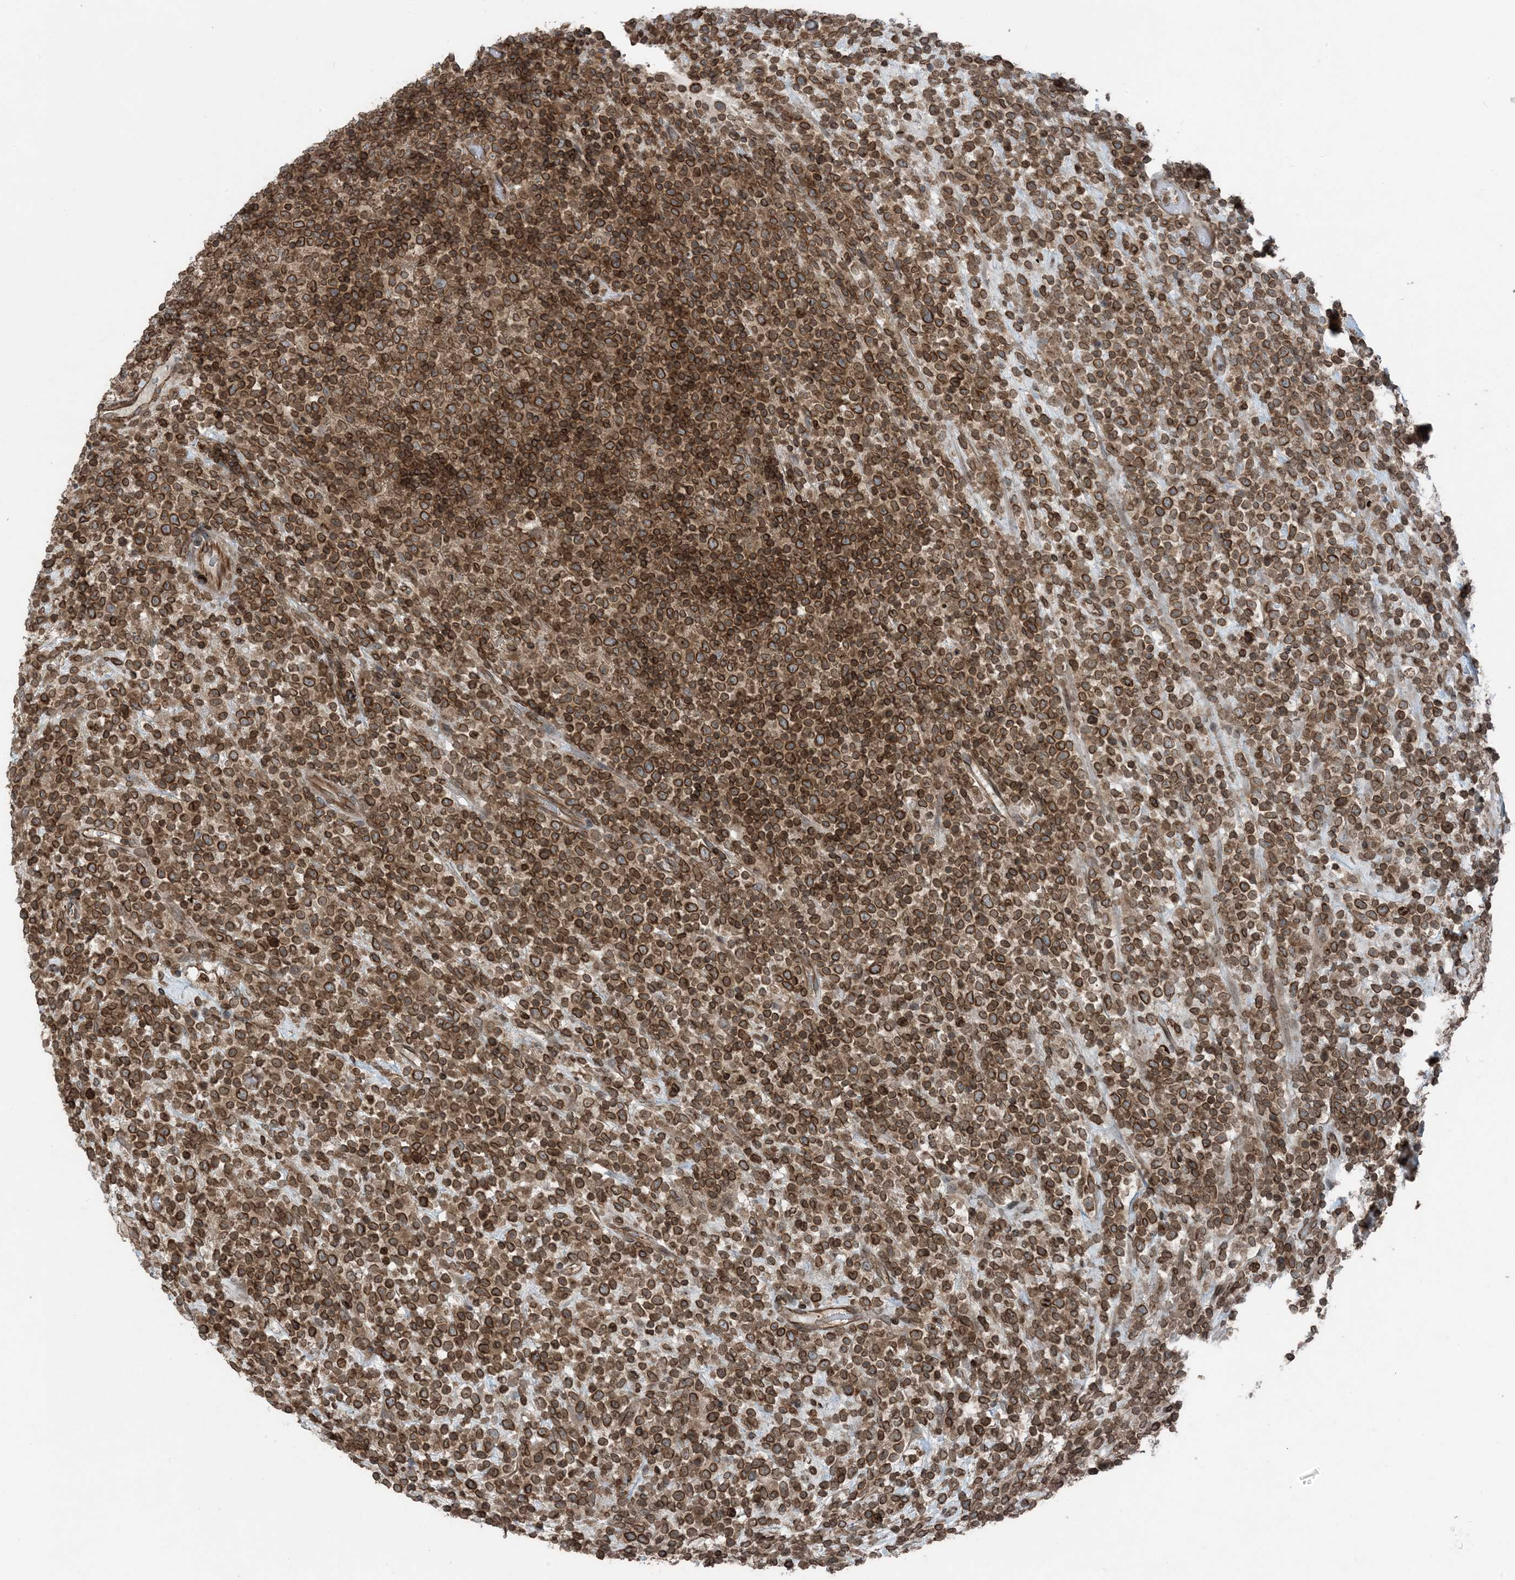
{"staining": {"intensity": "strong", "quantity": ">75%", "location": "cytoplasmic/membranous,nuclear"}, "tissue": "lymphoma", "cell_type": "Tumor cells", "image_type": "cancer", "snomed": [{"axis": "morphology", "description": "Malignant lymphoma, non-Hodgkin's type, High grade"}, {"axis": "topography", "description": "Colon"}], "caption": "Immunohistochemical staining of human lymphoma displays strong cytoplasmic/membranous and nuclear protein expression in approximately >75% of tumor cells.", "gene": "ZFAND2B", "patient": {"sex": "female", "age": 53}}